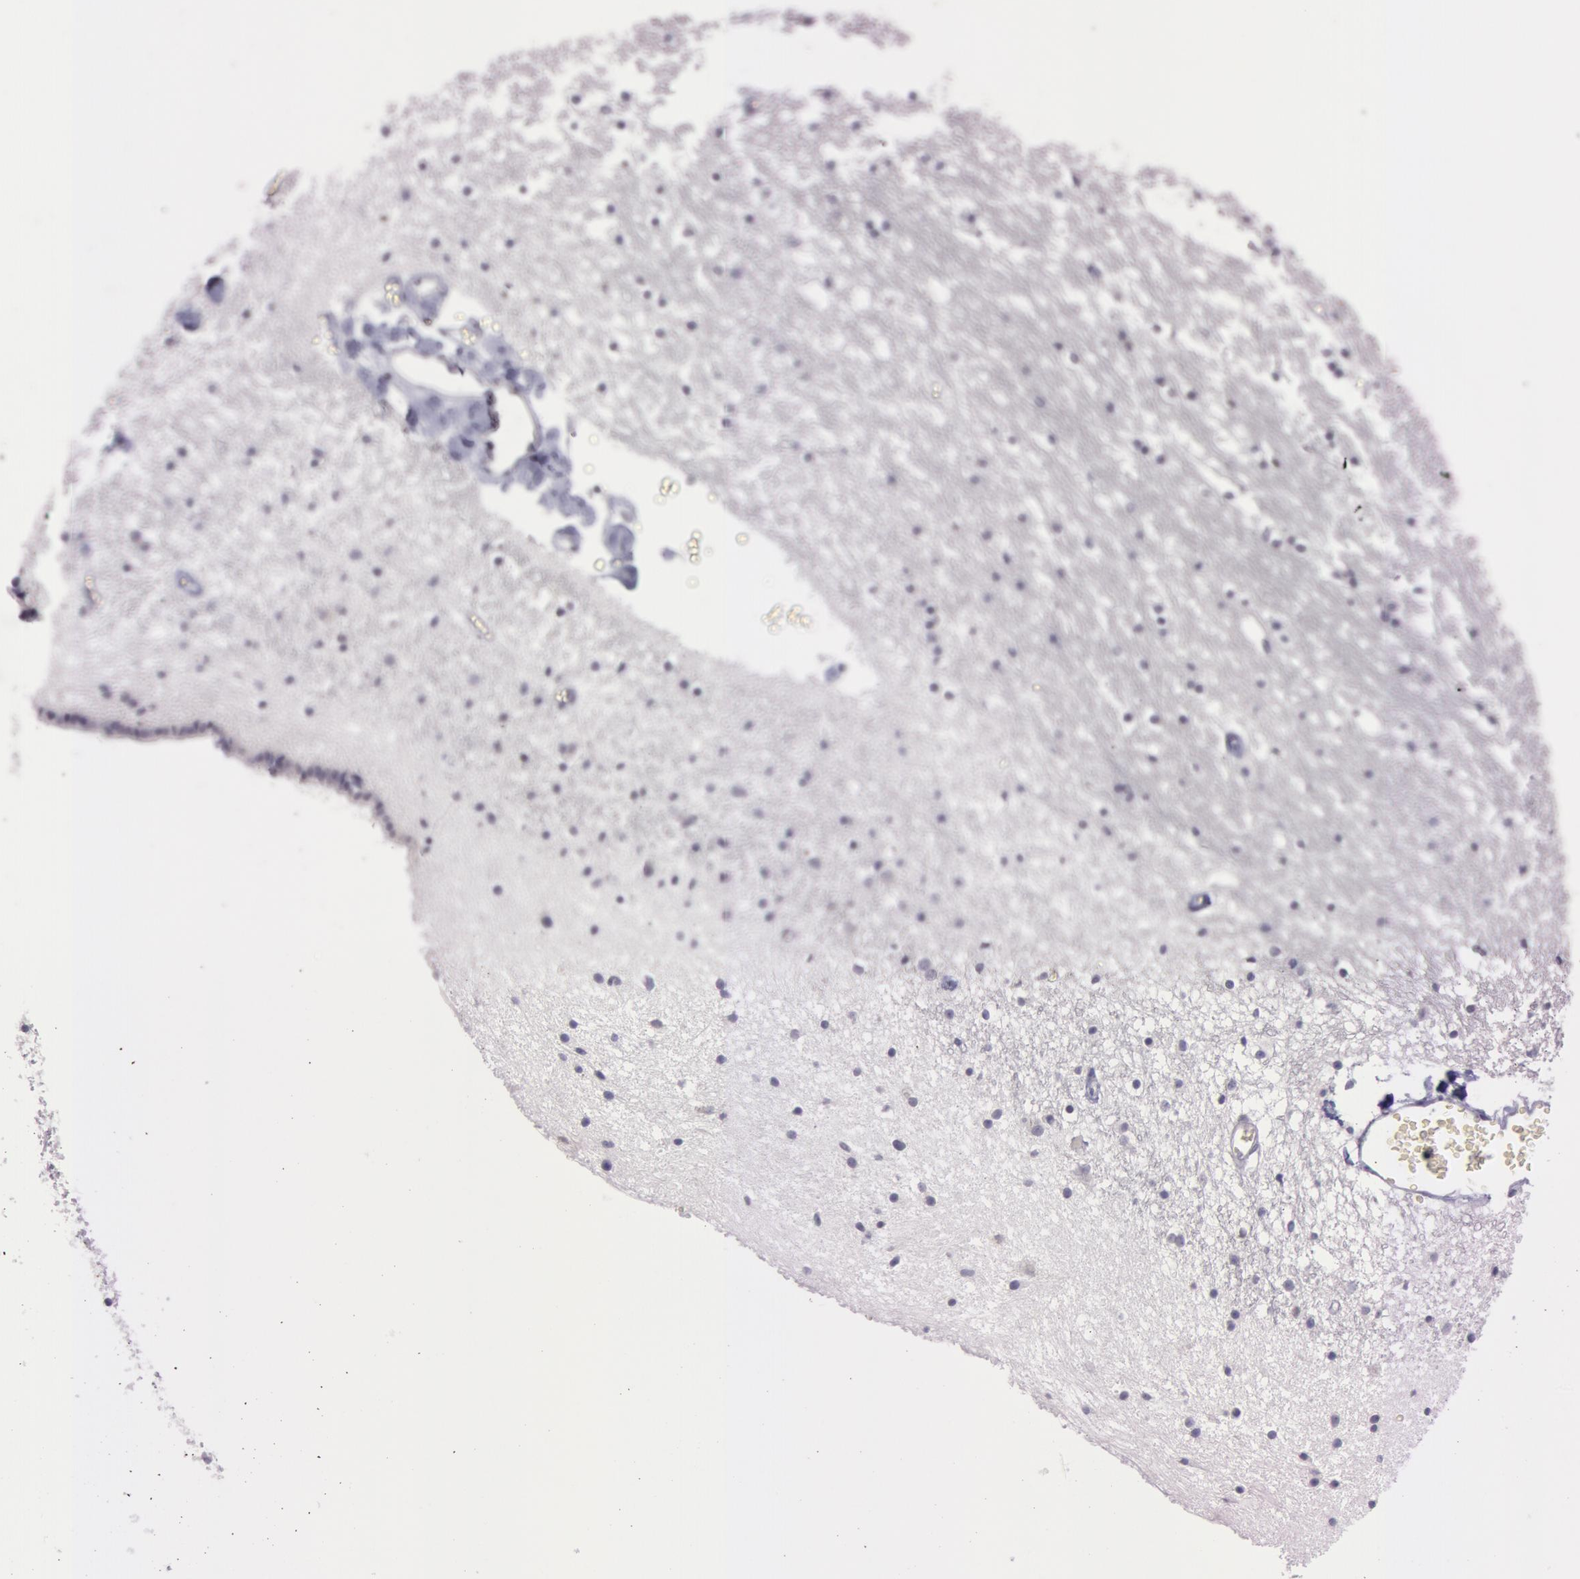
{"staining": {"intensity": "negative", "quantity": "none", "location": "none"}, "tissue": "caudate", "cell_type": "Glial cells", "image_type": "normal", "snomed": [{"axis": "morphology", "description": "Normal tissue, NOS"}, {"axis": "topography", "description": "Lateral ventricle wall"}], "caption": "DAB immunohistochemical staining of unremarkable caudate reveals no significant staining in glial cells. Brightfield microscopy of immunohistochemistry stained with DAB (3,3'-diaminobenzidine) (brown) and hematoxylin (blue), captured at high magnification.", "gene": "IL1RN", "patient": {"sex": "male", "age": 45}}